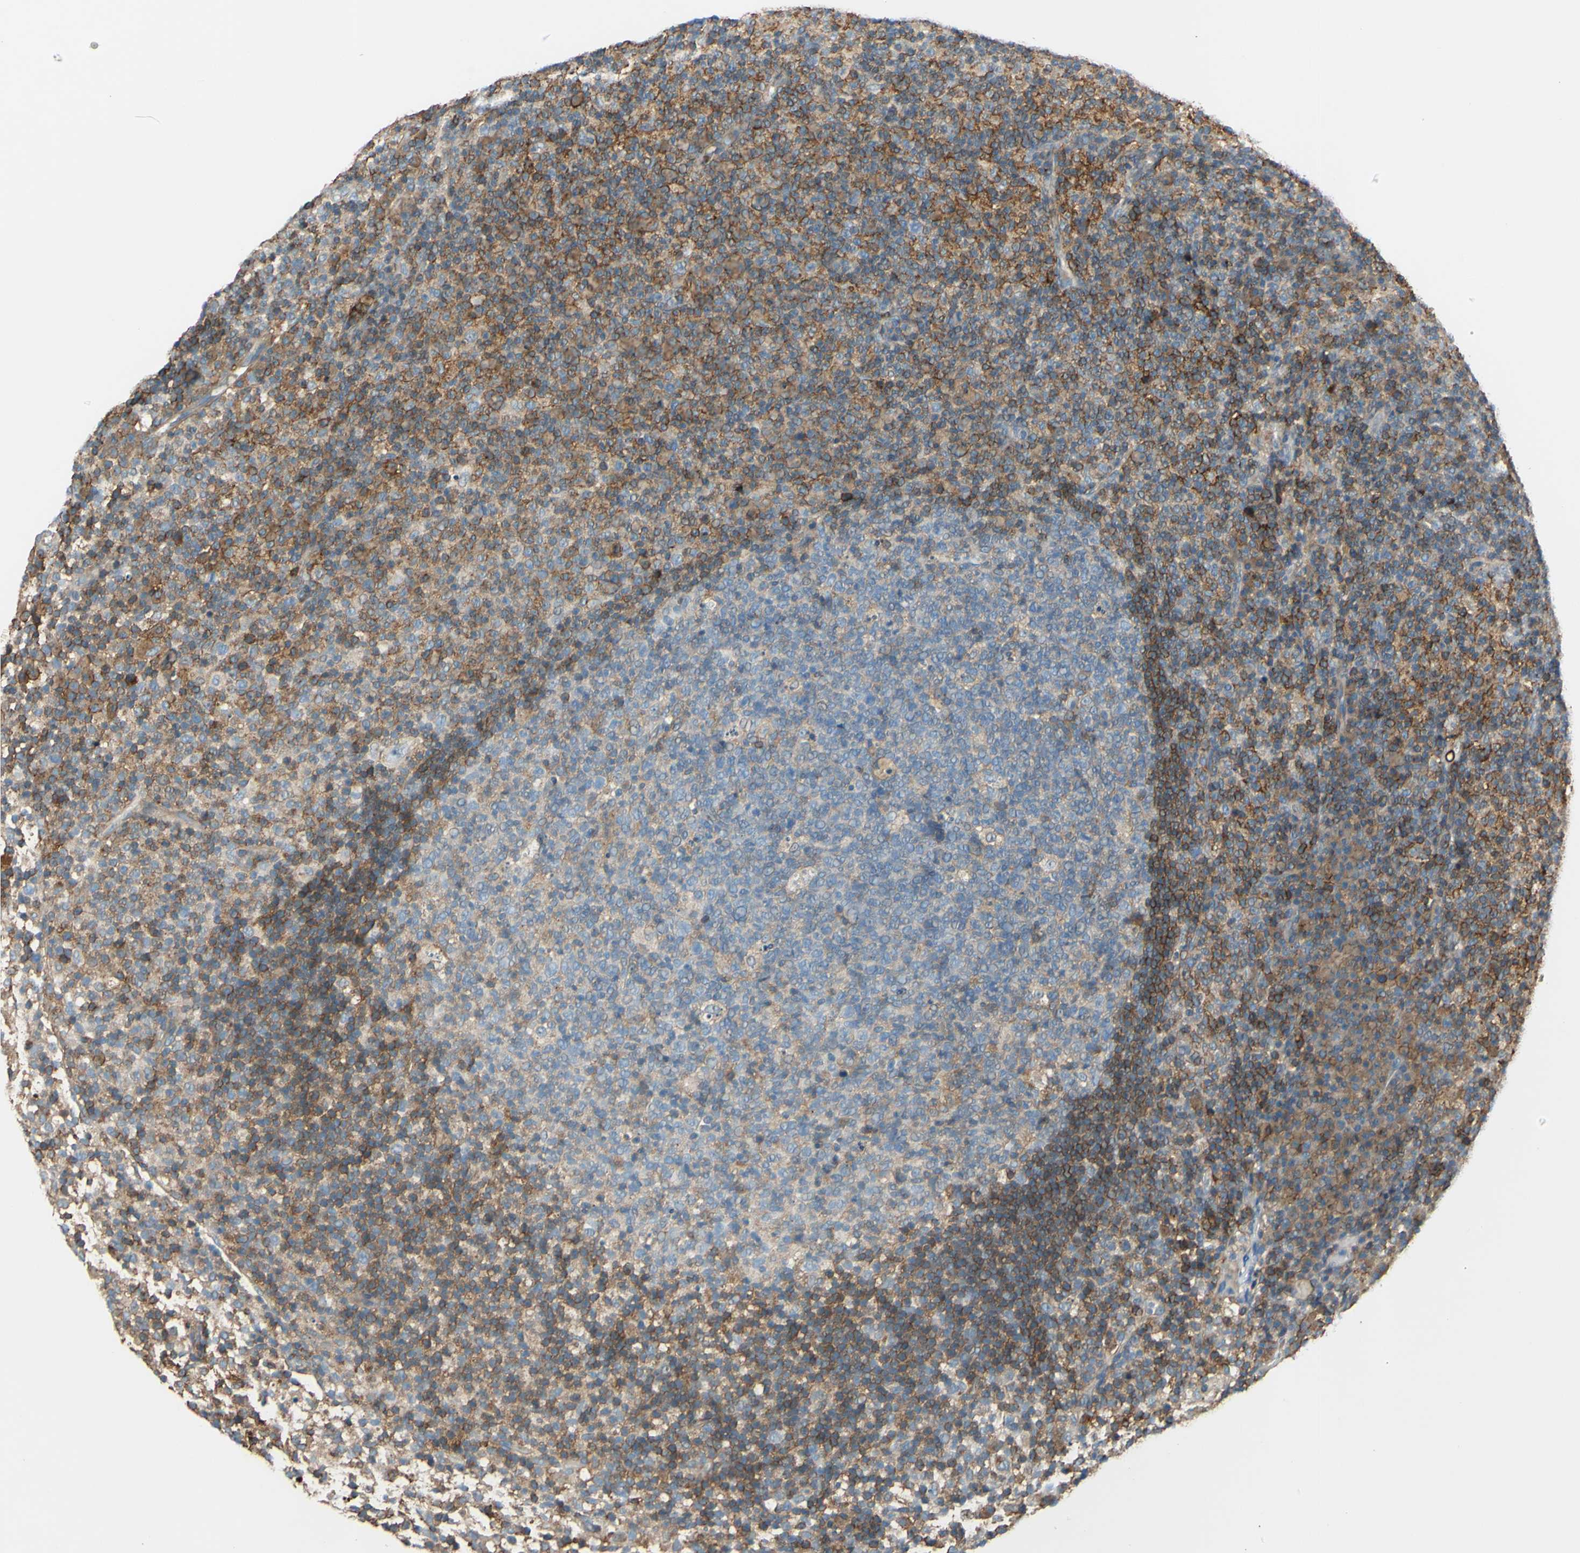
{"staining": {"intensity": "weak", "quantity": "25%-75%", "location": "cytoplasmic/membranous"}, "tissue": "lymph node", "cell_type": "Germinal center cells", "image_type": "normal", "snomed": [{"axis": "morphology", "description": "Normal tissue, NOS"}, {"axis": "morphology", "description": "Inflammation, NOS"}, {"axis": "topography", "description": "Lymph node"}], "caption": "Approximately 25%-75% of germinal center cells in benign lymph node reveal weak cytoplasmic/membranous protein staining as visualized by brown immunohistochemical staining.", "gene": "POR", "patient": {"sex": "male", "age": 55}}